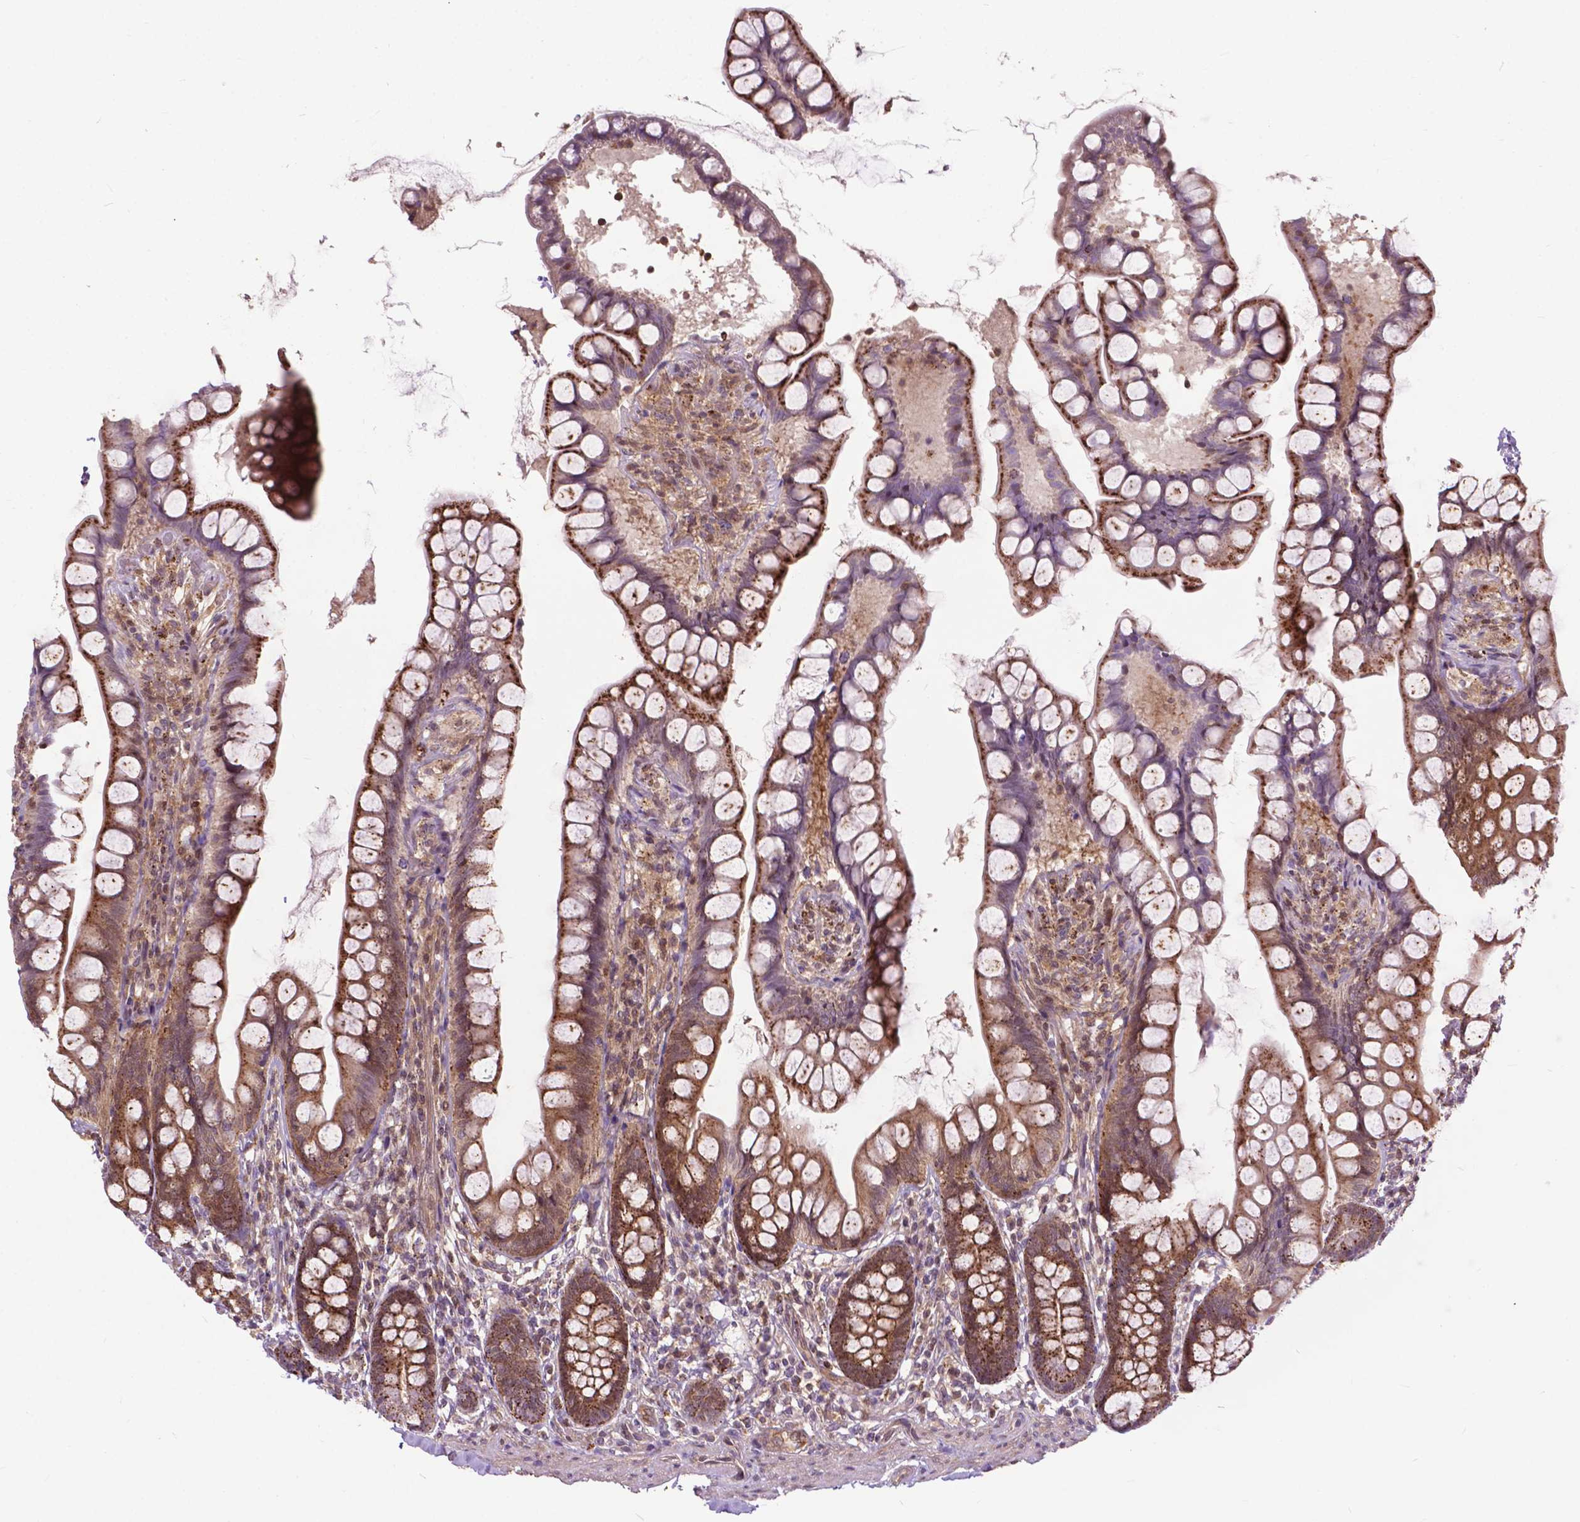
{"staining": {"intensity": "strong", "quantity": ">75%", "location": "cytoplasmic/membranous"}, "tissue": "small intestine", "cell_type": "Glandular cells", "image_type": "normal", "snomed": [{"axis": "morphology", "description": "Normal tissue, NOS"}, {"axis": "topography", "description": "Small intestine"}], "caption": "This histopathology image displays immunohistochemistry staining of normal human small intestine, with high strong cytoplasmic/membranous expression in approximately >75% of glandular cells.", "gene": "CHMP4A", "patient": {"sex": "male", "age": 70}}